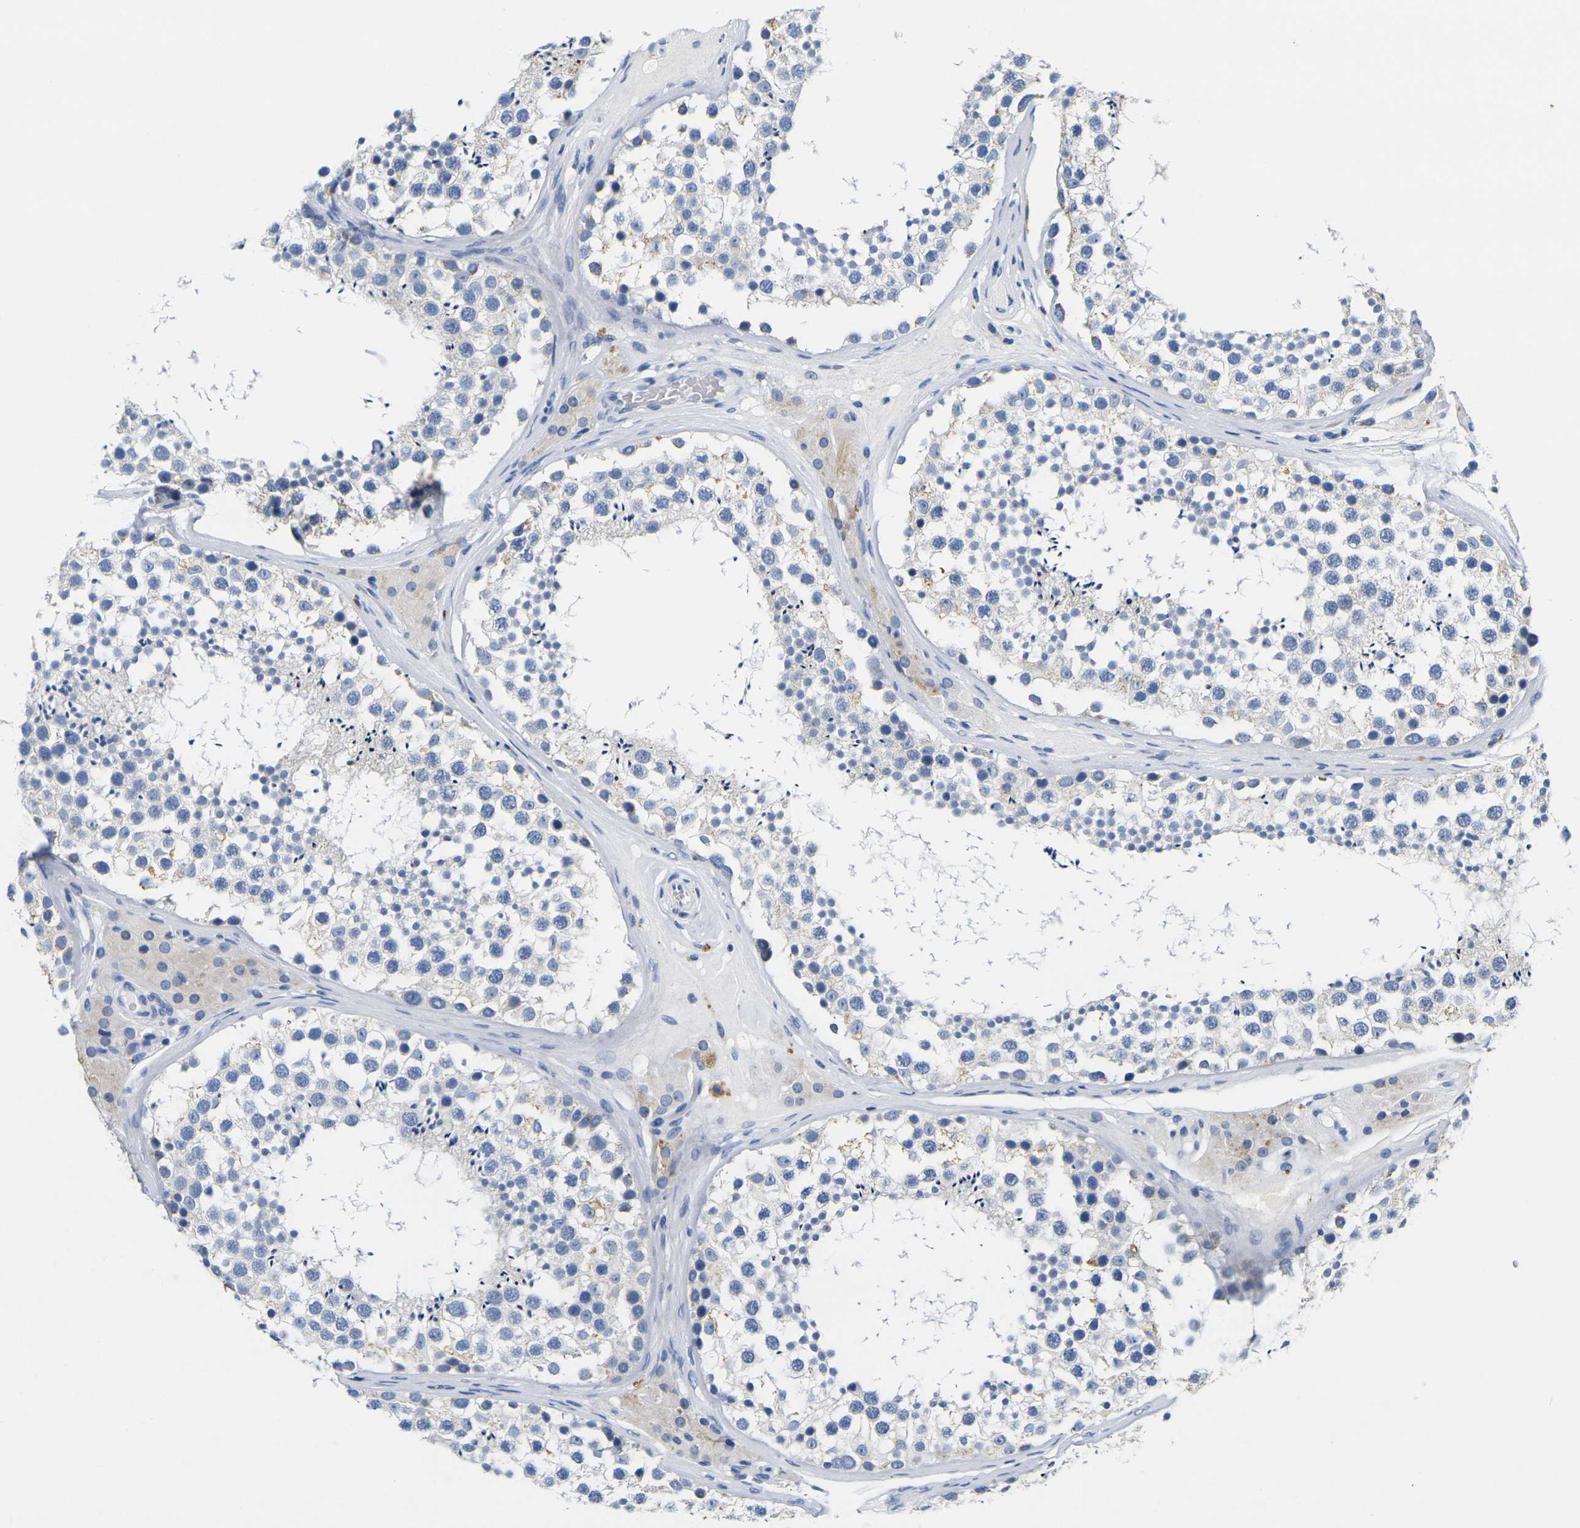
{"staining": {"intensity": "negative", "quantity": "none", "location": "none"}, "tissue": "testis", "cell_type": "Cells in seminiferous ducts", "image_type": "normal", "snomed": [{"axis": "morphology", "description": "Normal tissue, NOS"}, {"axis": "topography", "description": "Testis"}], "caption": "This is an immunohistochemistry image of unremarkable human testis. There is no staining in cells in seminiferous ducts.", "gene": "NOCT", "patient": {"sex": "male", "age": 46}}